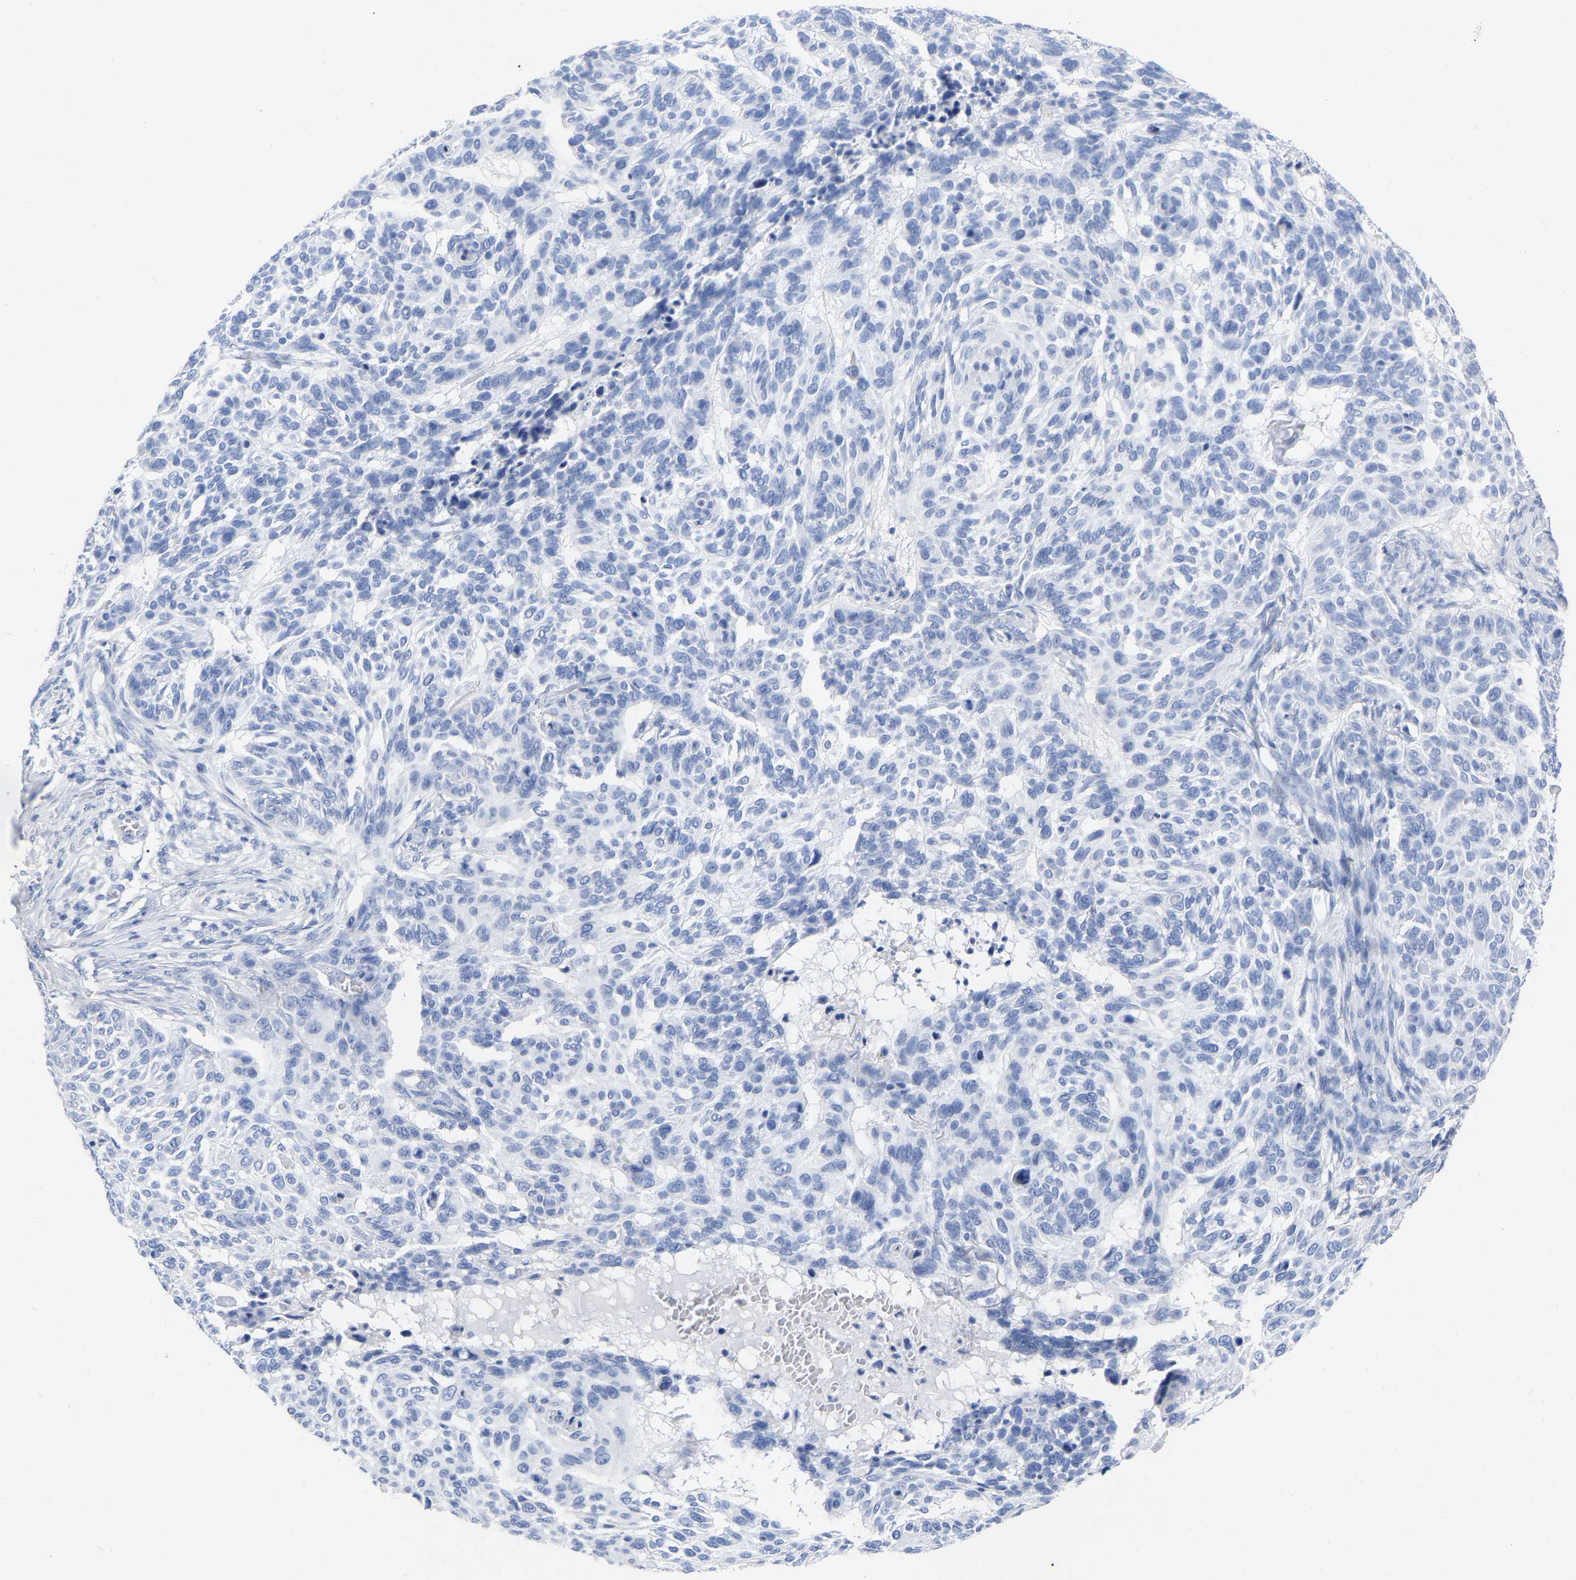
{"staining": {"intensity": "negative", "quantity": "none", "location": "none"}, "tissue": "skin cancer", "cell_type": "Tumor cells", "image_type": "cancer", "snomed": [{"axis": "morphology", "description": "Basal cell carcinoma"}, {"axis": "topography", "description": "Skin"}], "caption": "Immunohistochemistry of skin basal cell carcinoma demonstrates no positivity in tumor cells. (DAB (3,3'-diaminobenzidine) IHC with hematoxylin counter stain).", "gene": "HAPLN1", "patient": {"sex": "male", "age": 85}}